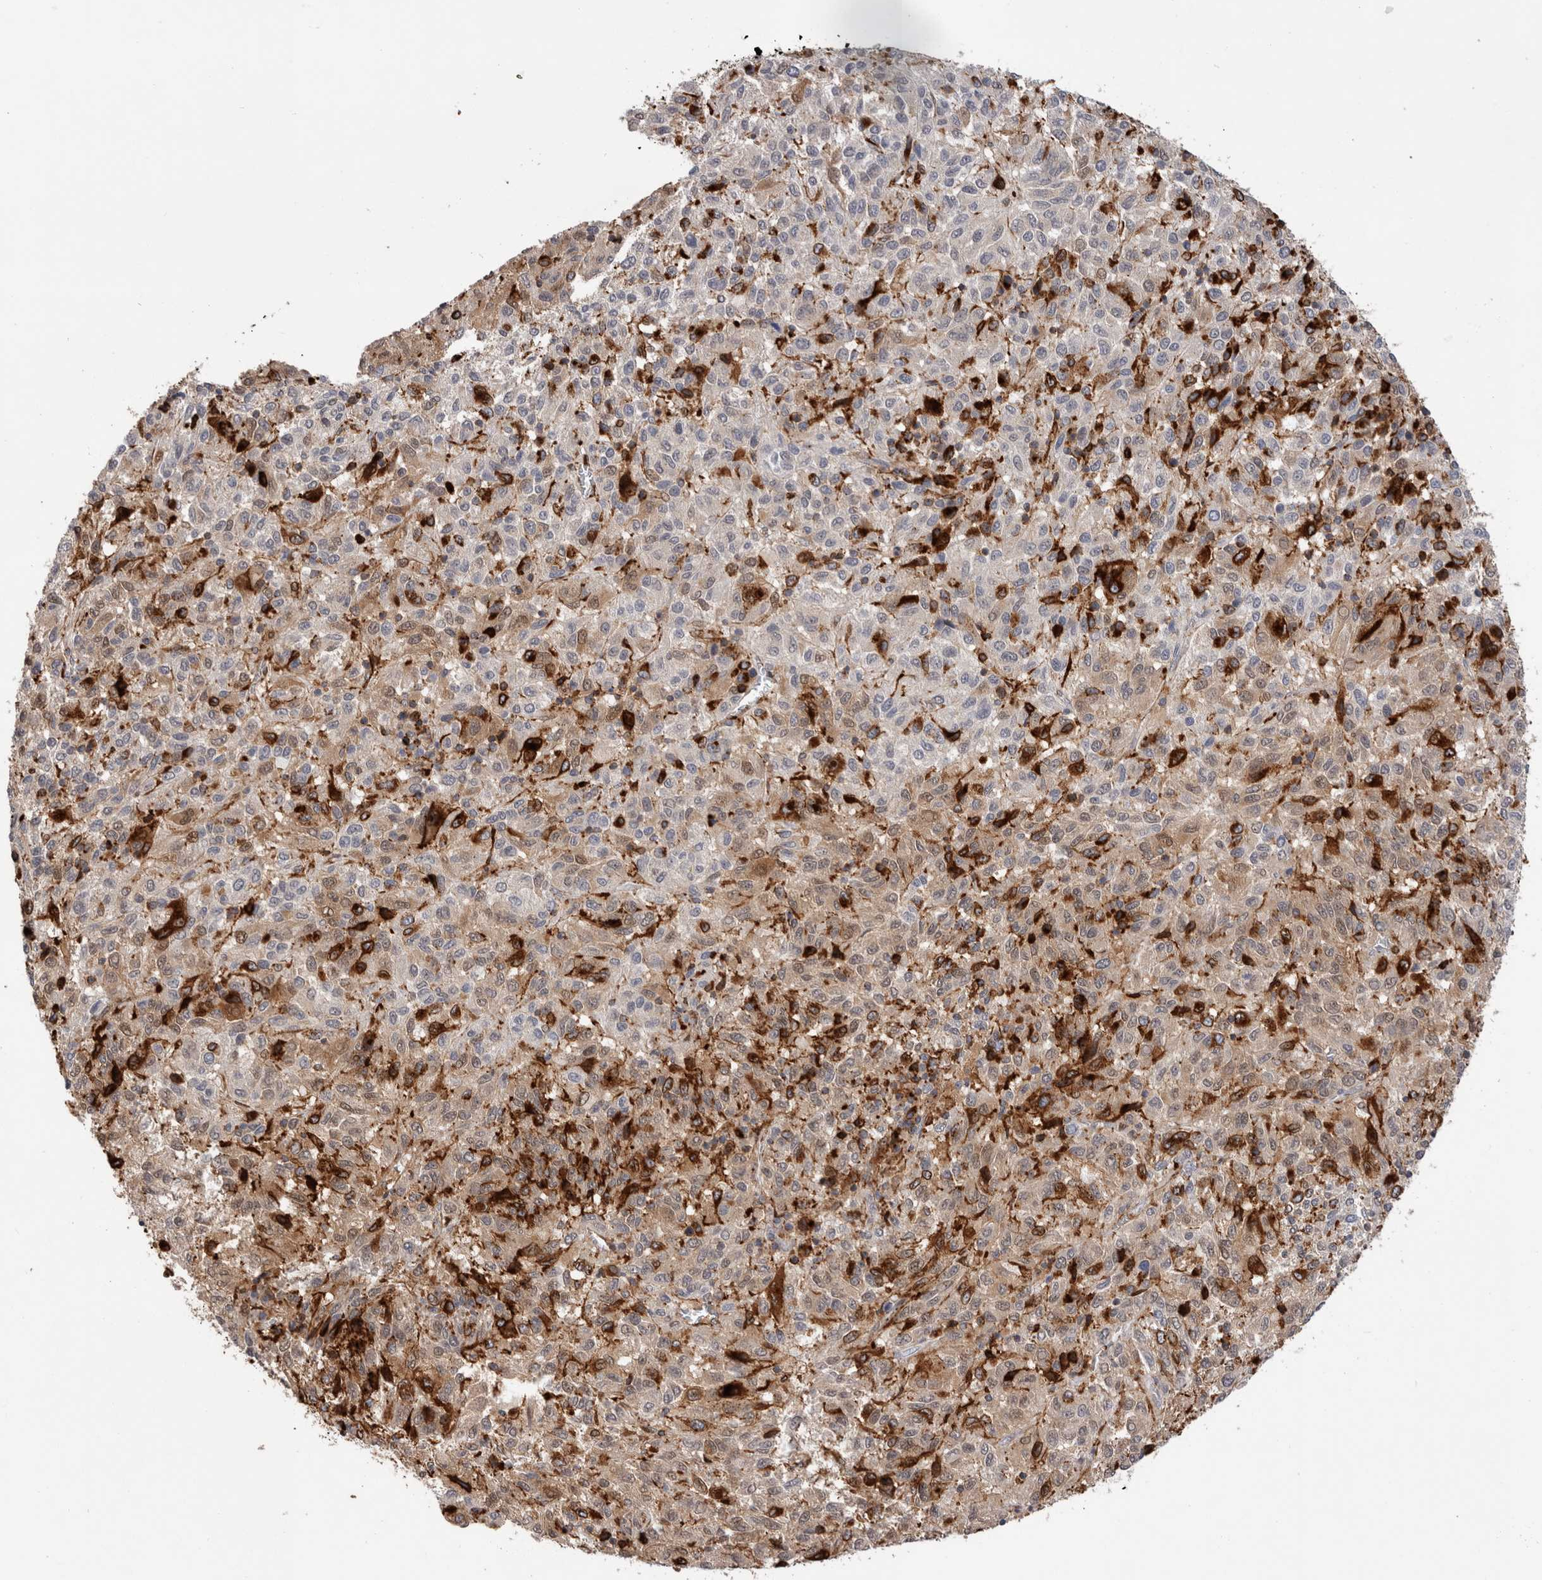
{"staining": {"intensity": "weak", "quantity": "25%-75%", "location": "cytoplasmic/membranous"}, "tissue": "melanoma", "cell_type": "Tumor cells", "image_type": "cancer", "snomed": [{"axis": "morphology", "description": "Malignant melanoma, Metastatic site"}, {"axis": "topography", "description": "Lung"}], "caption": "Immunohistochemistry image of melanoma stained for a protein (brown), which displays low levels of weak cytoplasmic/membranous positivity in about 25%-75% of tumor cells.", "gene": "CCDC88B", "patient": {"sex": "male", "age": 64}}